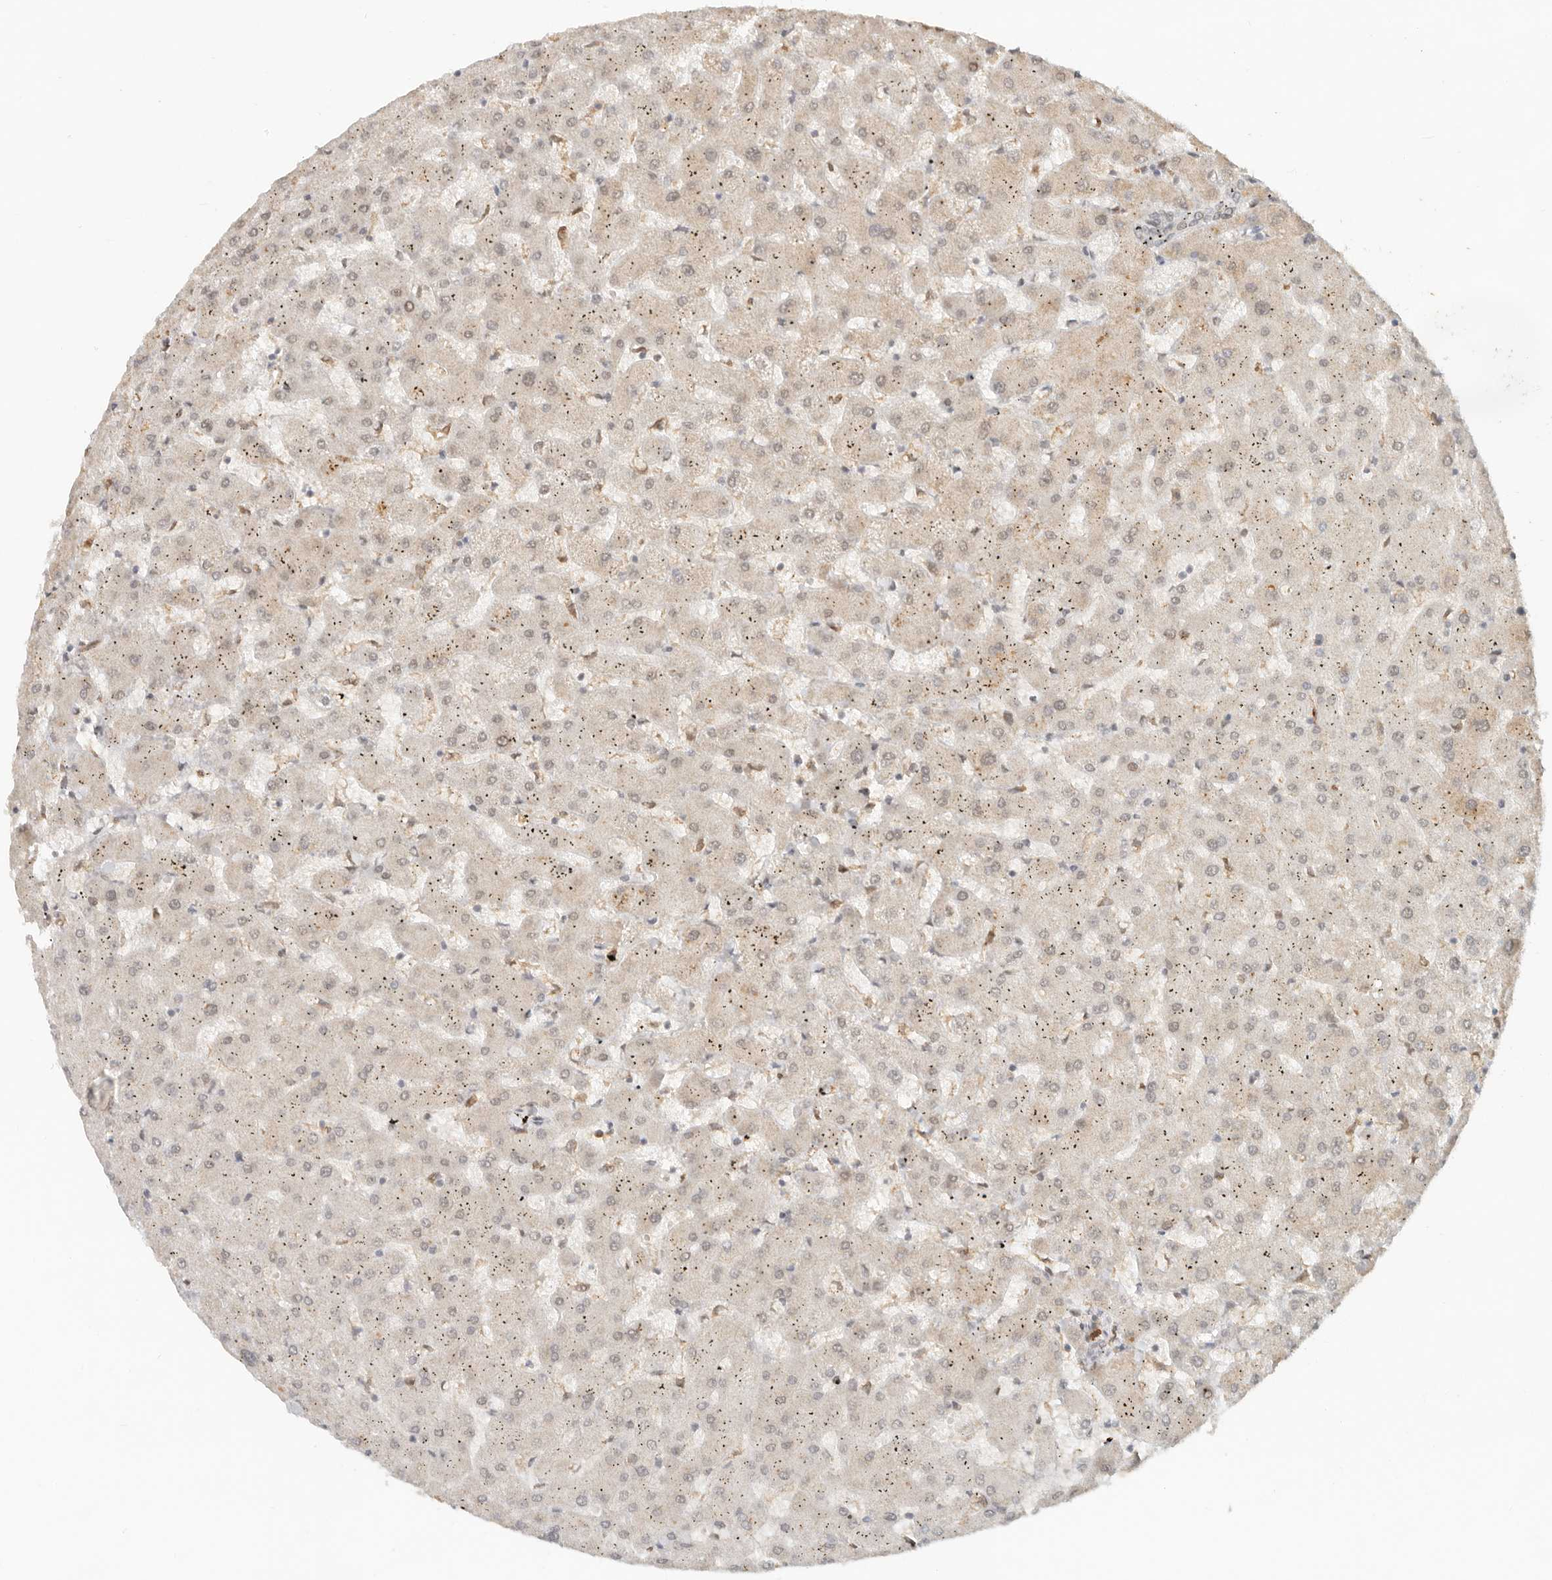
{"staining": {"intensity": "negative", "quantity": "none", "location": "none"}, "tissue": "liver", "cell_type": "Cholangiocytes", "image_type": "normal", "snomed": [{"axis": "morphology", "description": "Normal tissue, NOS"}, {"axis": "topography", "description": "Liver"}], "caption": "Human liver stained for a protein using IHC shows no staining in cholangiocytes.", "gene": "NPAS2", "patient": {"sex": "female", "age": 63}}